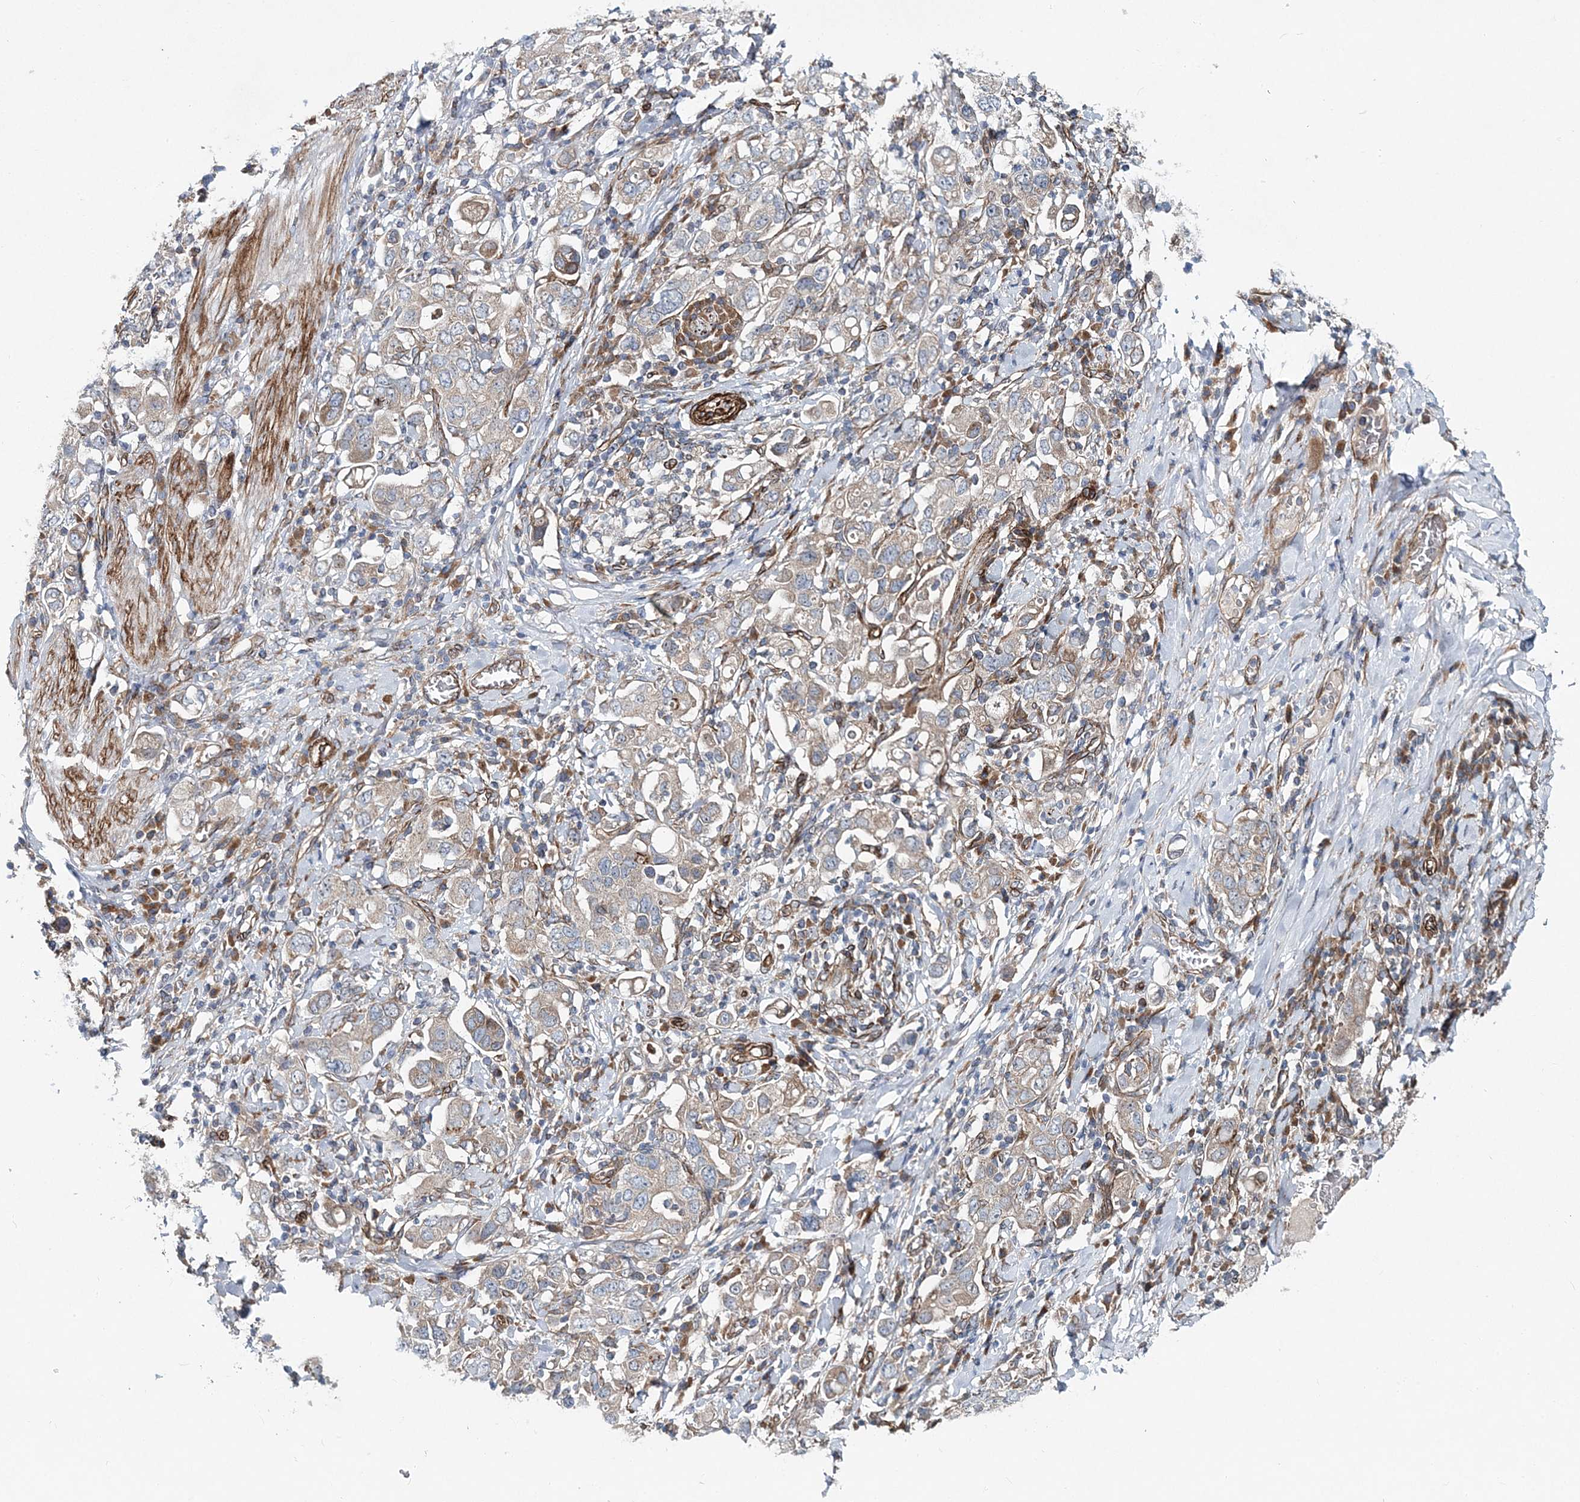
{"staining": {"intensity": "weak", "quantity": "<25%", "location": "cytoplasmic/membranous"}, "tissue": "stomach cancer", "cell_type": "Tumor cells", "image_type": "cancer", "snomed": [{"axis": "morphology", "description": "Adenocarcinoma, NOS"}, {"axis": "topography", "description": "Stomach, upper"}], "caption": "Immunohistochemical staining of human stomach adenocarcinoma shows no significant positivity in tumor cells.", "gene": "NBAS", "patient": {"sex": "male", "age": 62}}